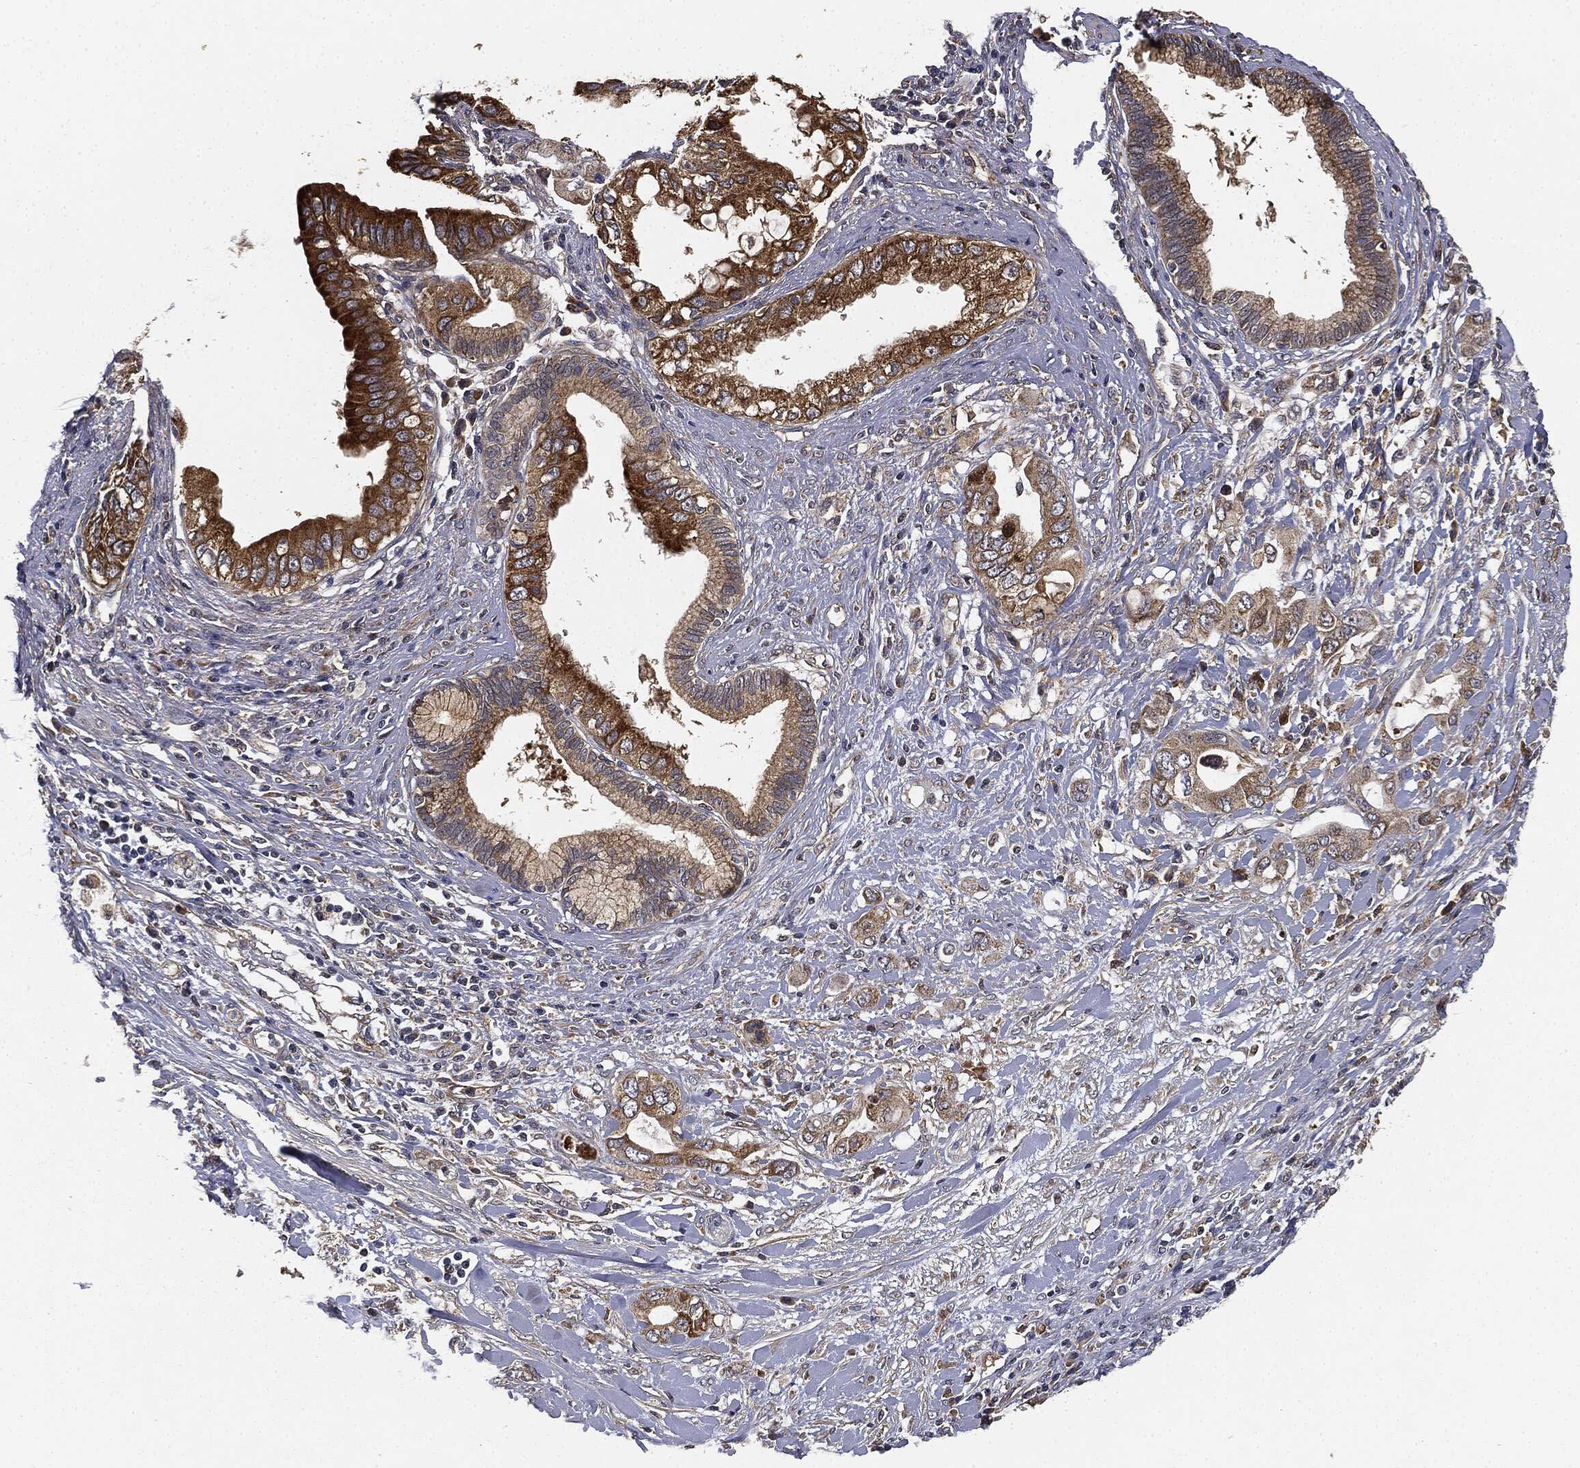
{"staining": {"intensity": "strong", "quantity": "25%-75%", "location": "cytoplasmic/membranous"}, "tissue": "pancreatic cancer", "cell_type": "Tumor cells", "image_type": "cancer", "snomed": [{"axis": "morphology", "description": "Adenocarcinoma, NOS"}, {"axis": "topography", "description": "Pancreas"}], "caption": "High-power microscopy captured an immunohistochemistry image of adenocarcinoma (pancreatic), revealing strong cytoplasmic/membranous expression in approximately 25%-75% of tumor cells.", "gene": "MIER2", "patient": {"sex": "female", "age": 56}}